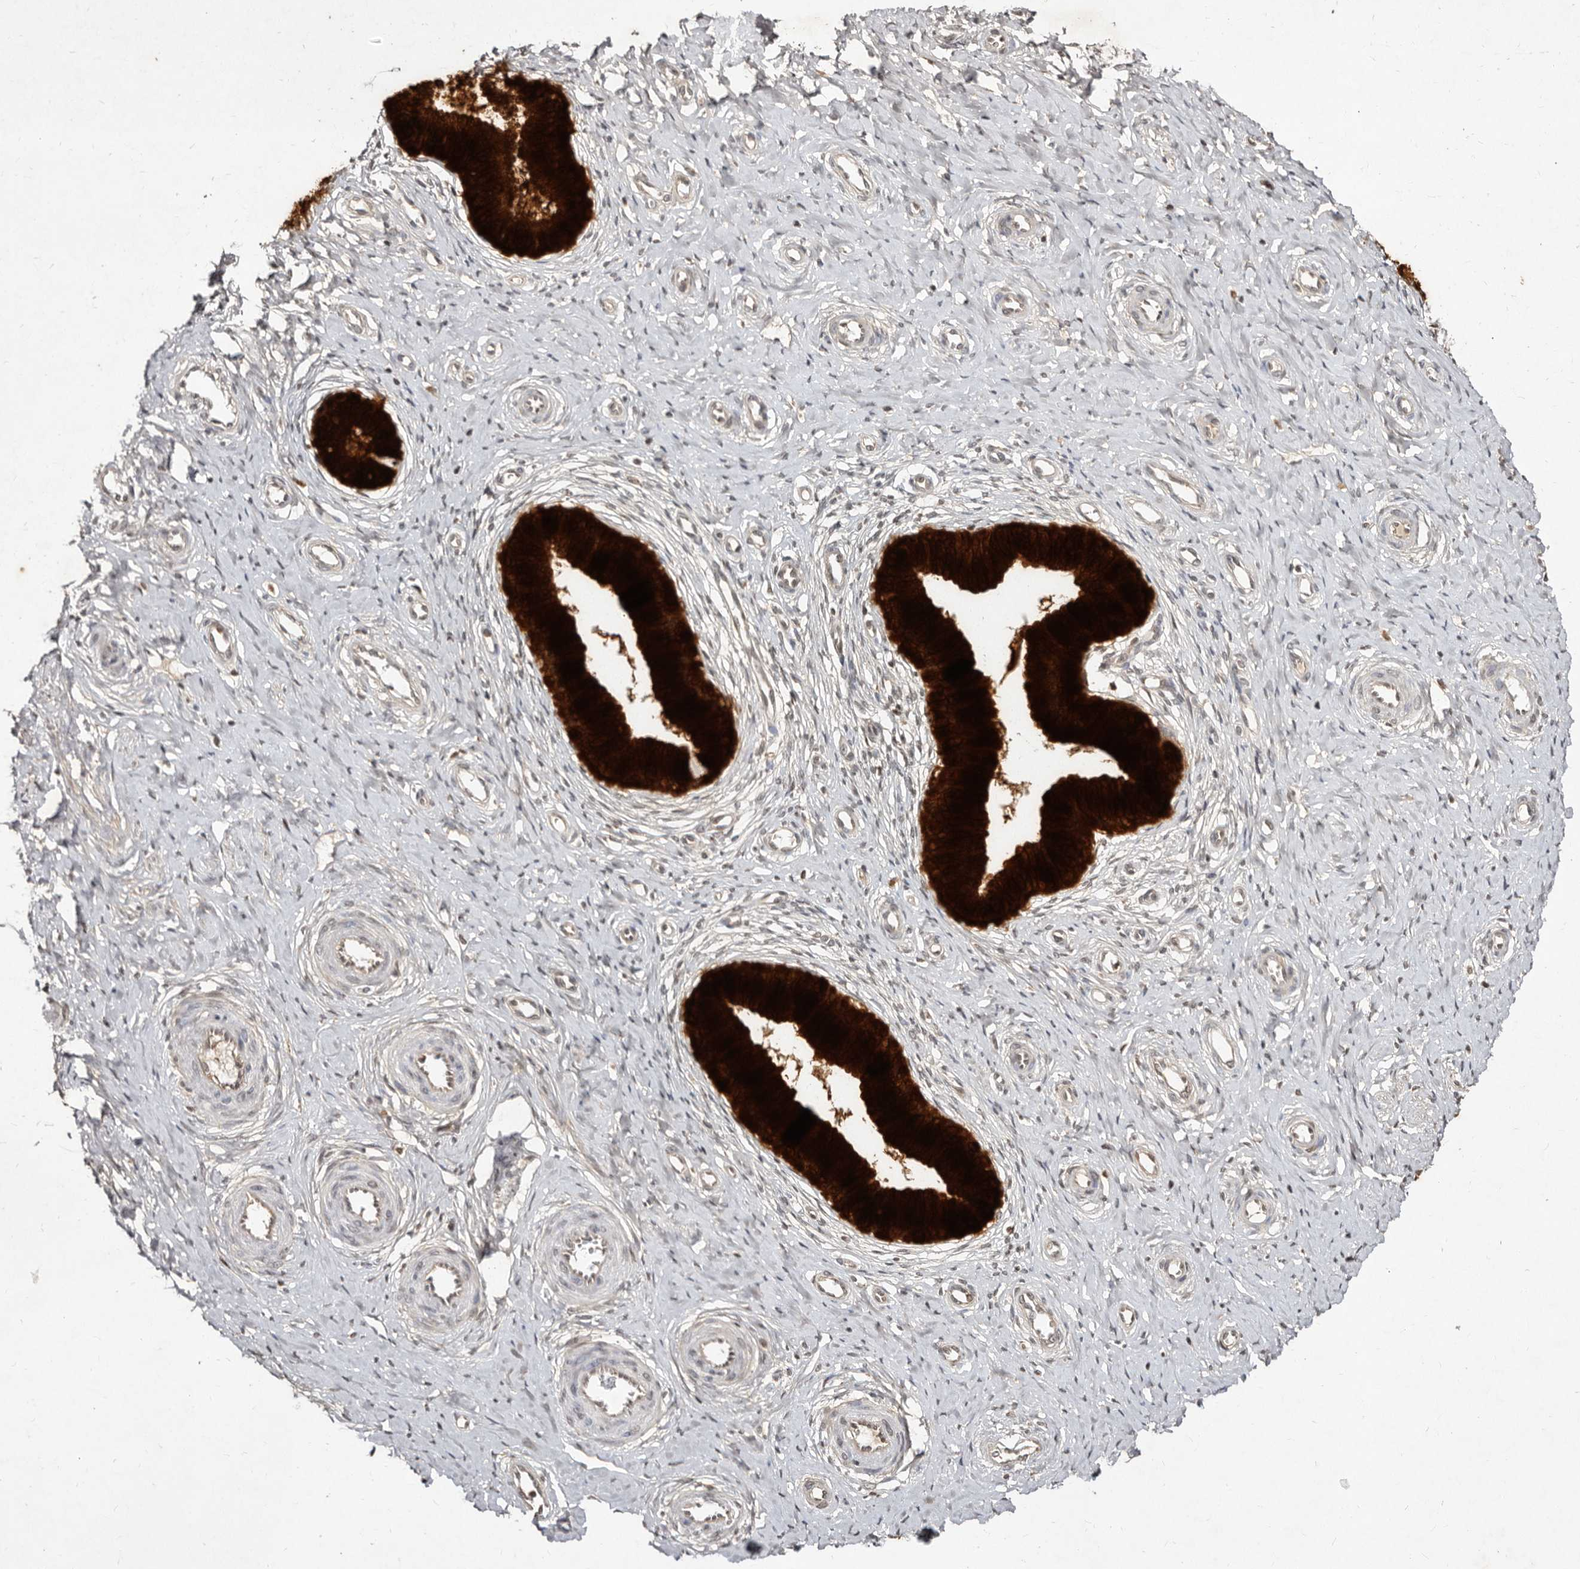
{"staining": {"intensity": "strong", "quantity": ">75%", "location": "cytoplasmic/membranous"}, "tissue": "cervix", "cell_type": "Glandular cells", "image_type": "normal", "snomed": [{"axis": "morphology", "description": "Normal tissue, NOS"}, {"axis": "topography", "description": "Cervix"}], "caption": "Immunohistochemistry (IHC) (DAB (3,3'-diaminobenzidine)) staining of unremarkable cervix demonstrates strong cytoplasmic/membranous protein expression in approximately >75% of glandular cells.", "gene": "LCORL", "patient": {"sex": "female", "age": 36}}